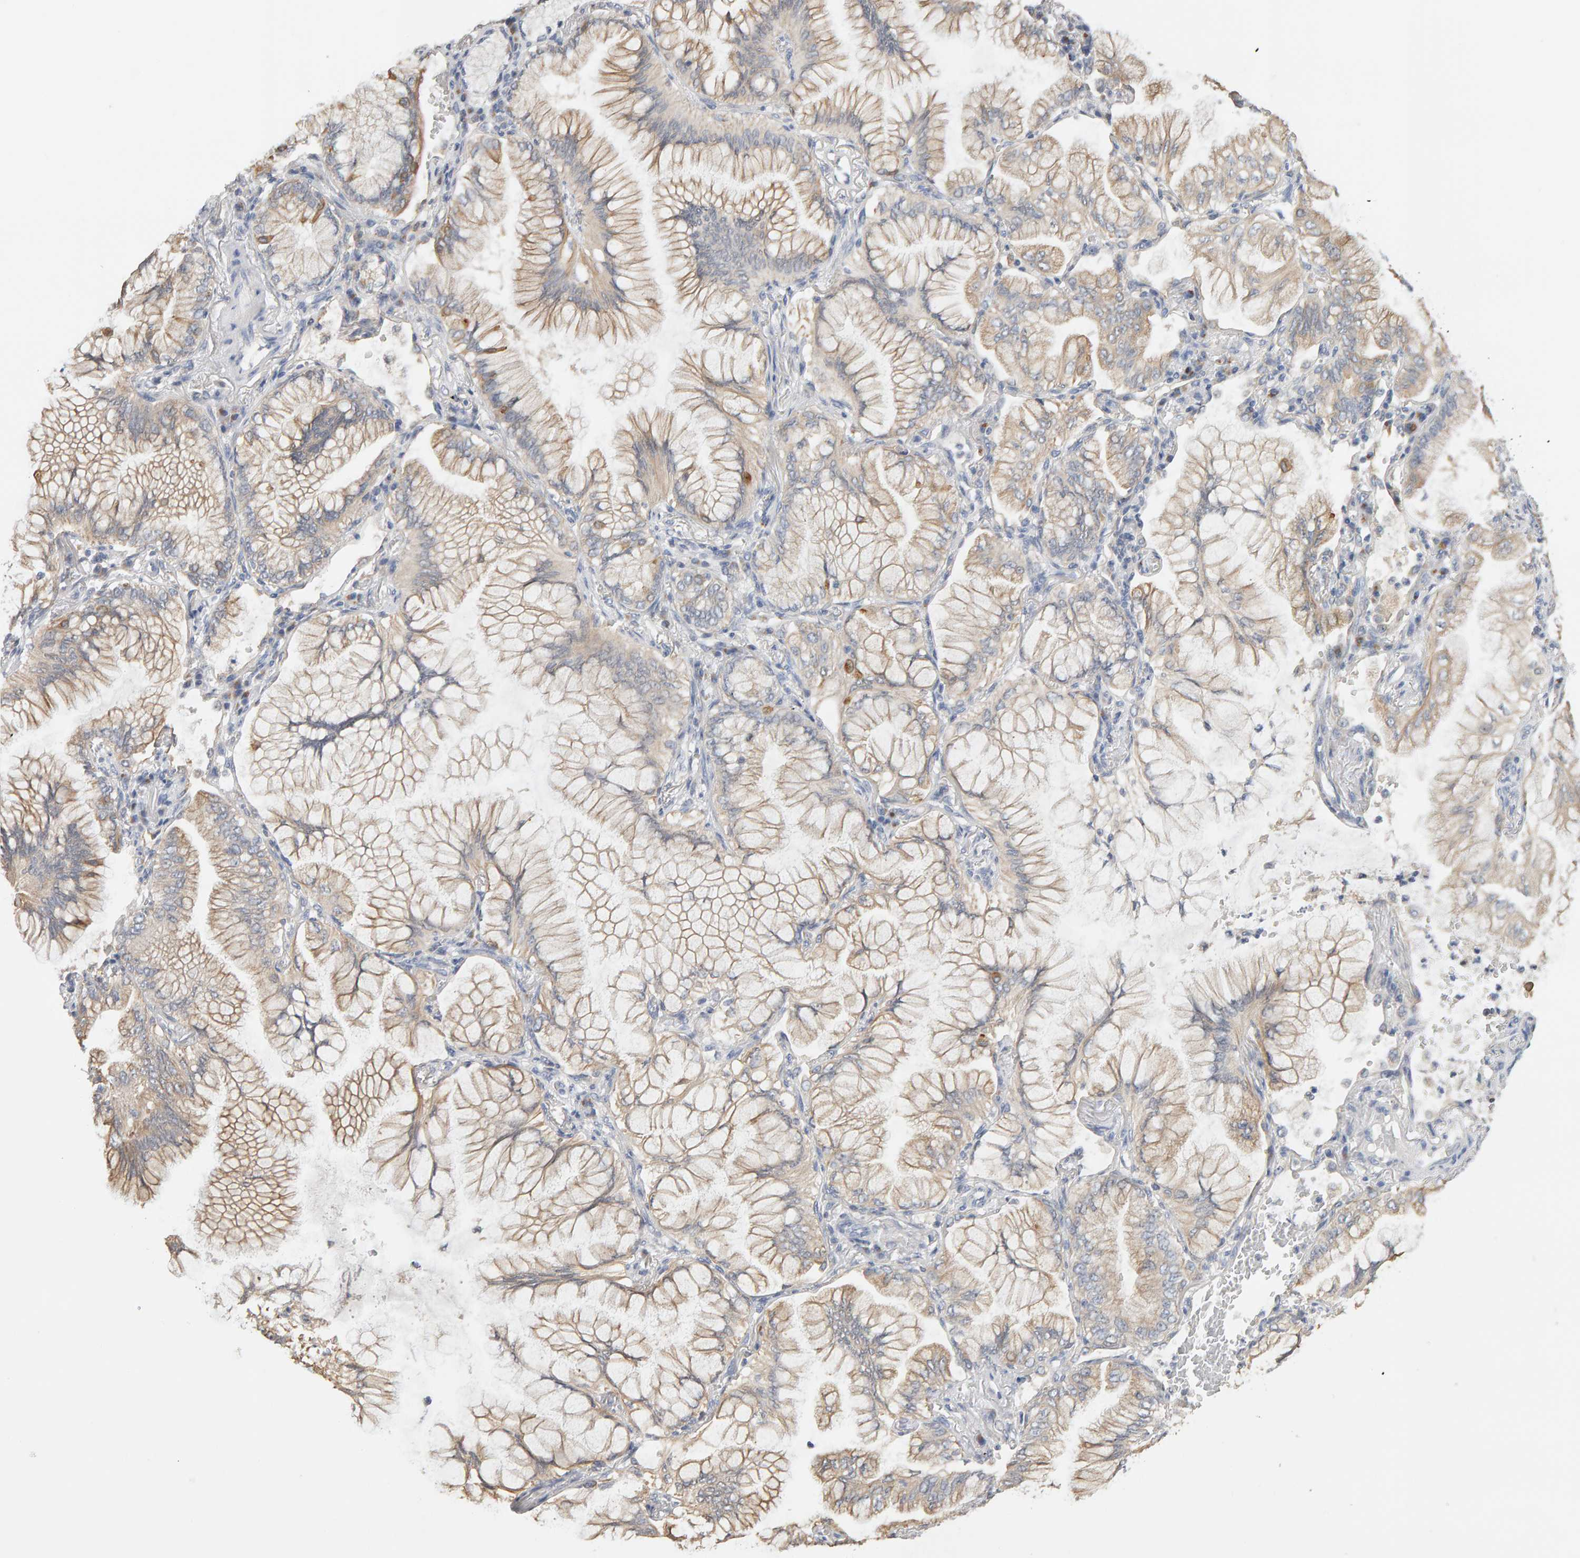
{"staining": {"intensity": "moderate", "quantity": ">75%", "location": "cytoplasmic/membranous"}, "tissue": "lung cancer", "cell_type": "Tumor cells", "image_type": "cancer", "snomed": [{"axis": "morphology", "description": "Adenocarcinoma, NOS"}, {"axis": "topography", "description": "Lung"}], "caption": "Human lung cancer (adenocarcinoma) stained with a protein marker demonstrates moderate staining in tumor cells.", "gene": "SGPL1", "patient": {"sex": "female", "age": 70}}